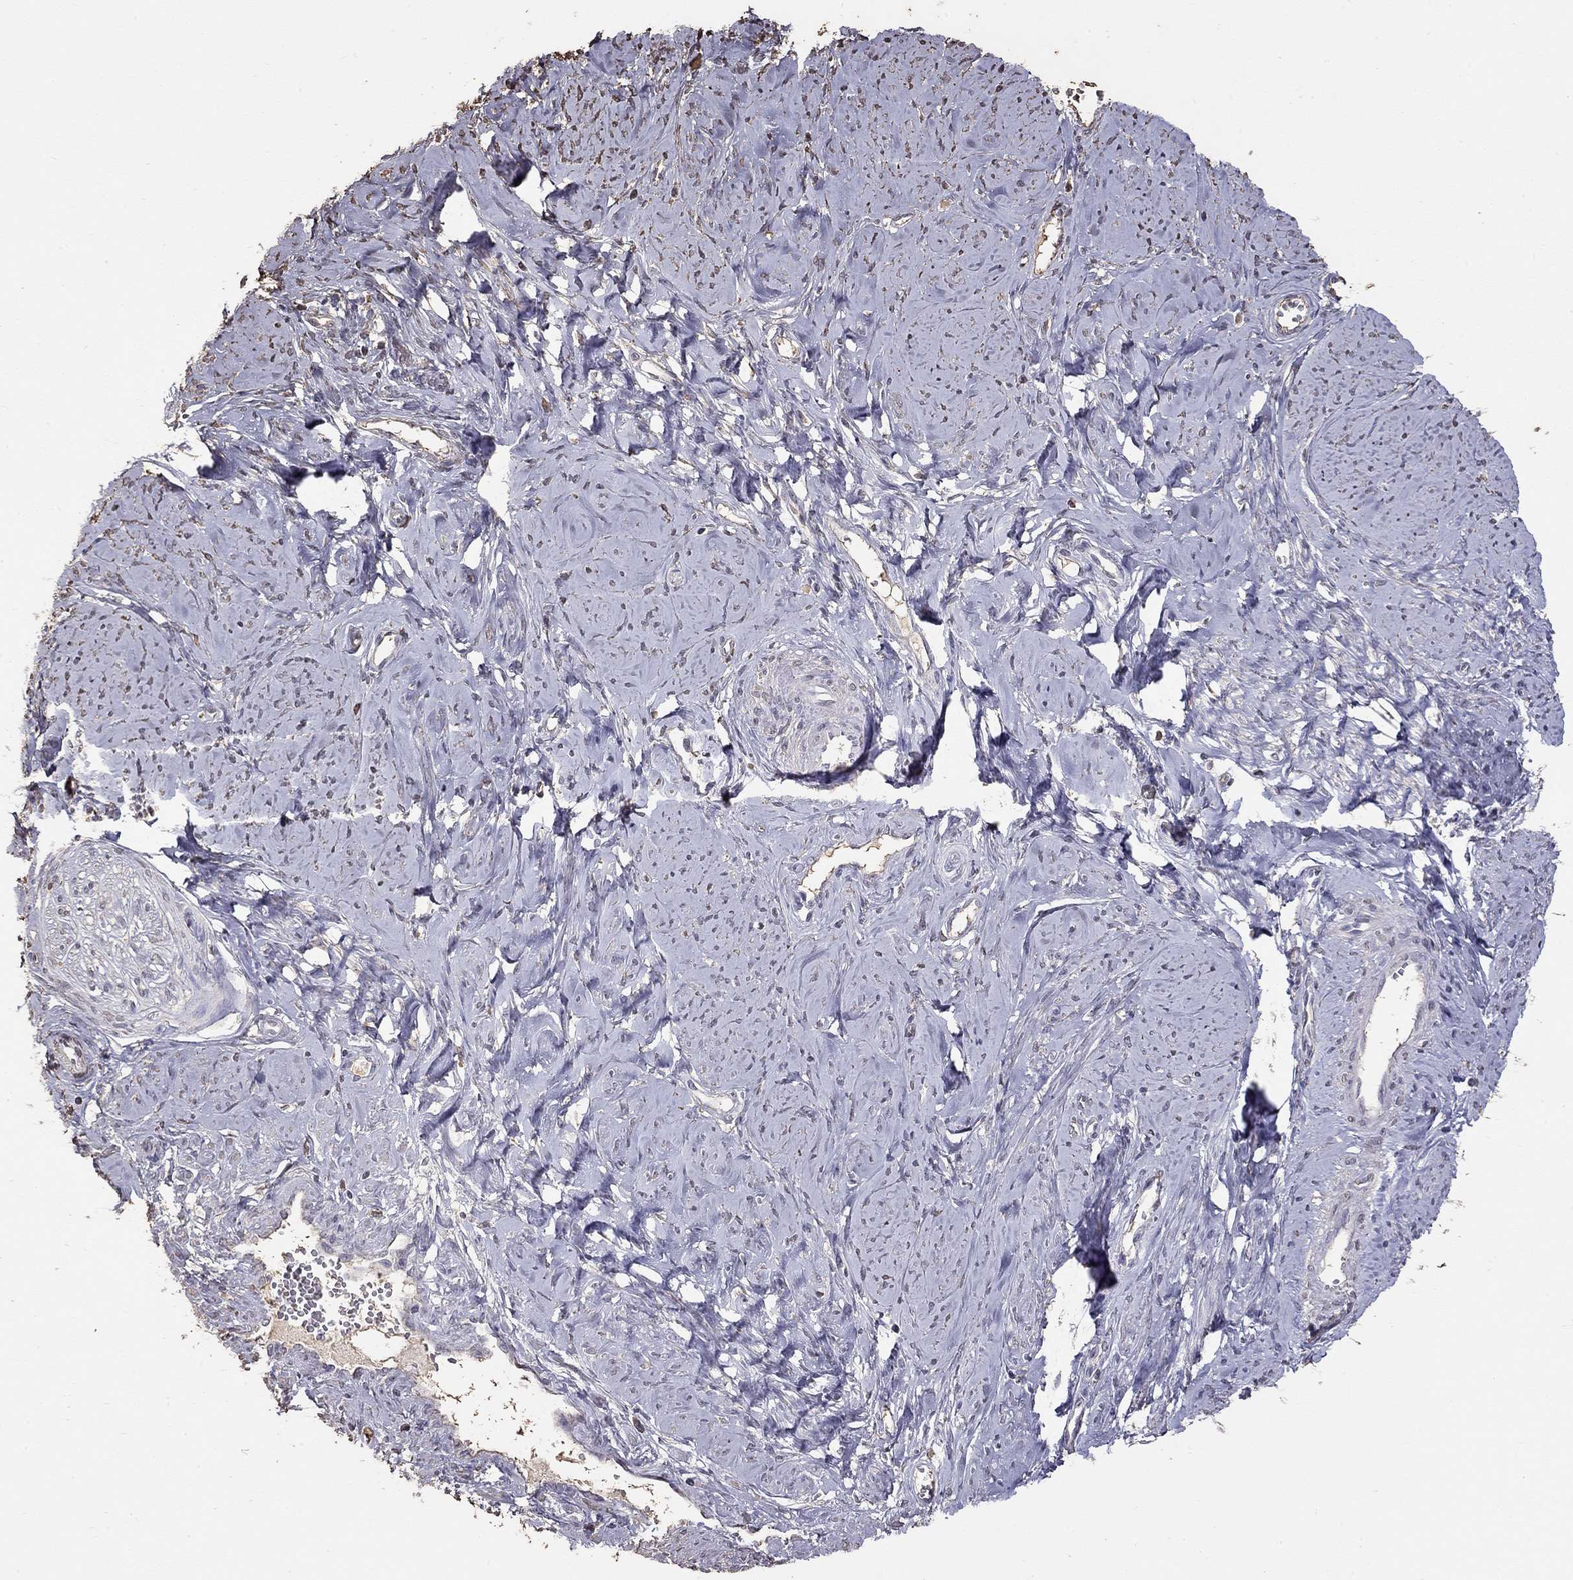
{"staining": {"intensity": "negative", "quantity": "none", "location": "none"}, "tissue": "smooth muscle", "cell_type": "Smooth muscle cells", "image_type": "normal", "snomed": [{"axis": "morphology", "description": "Normal tissue, NOS"}, {"axis": "topography", "description": "Smooth muscle"}], "caption": "Immunohistochemical staining of unremarkable human smooth muscle exhibits no significant expression in smooth muscle cells.", "gene": "SUN3", "patient": {"sex": "female", "age": 48}}